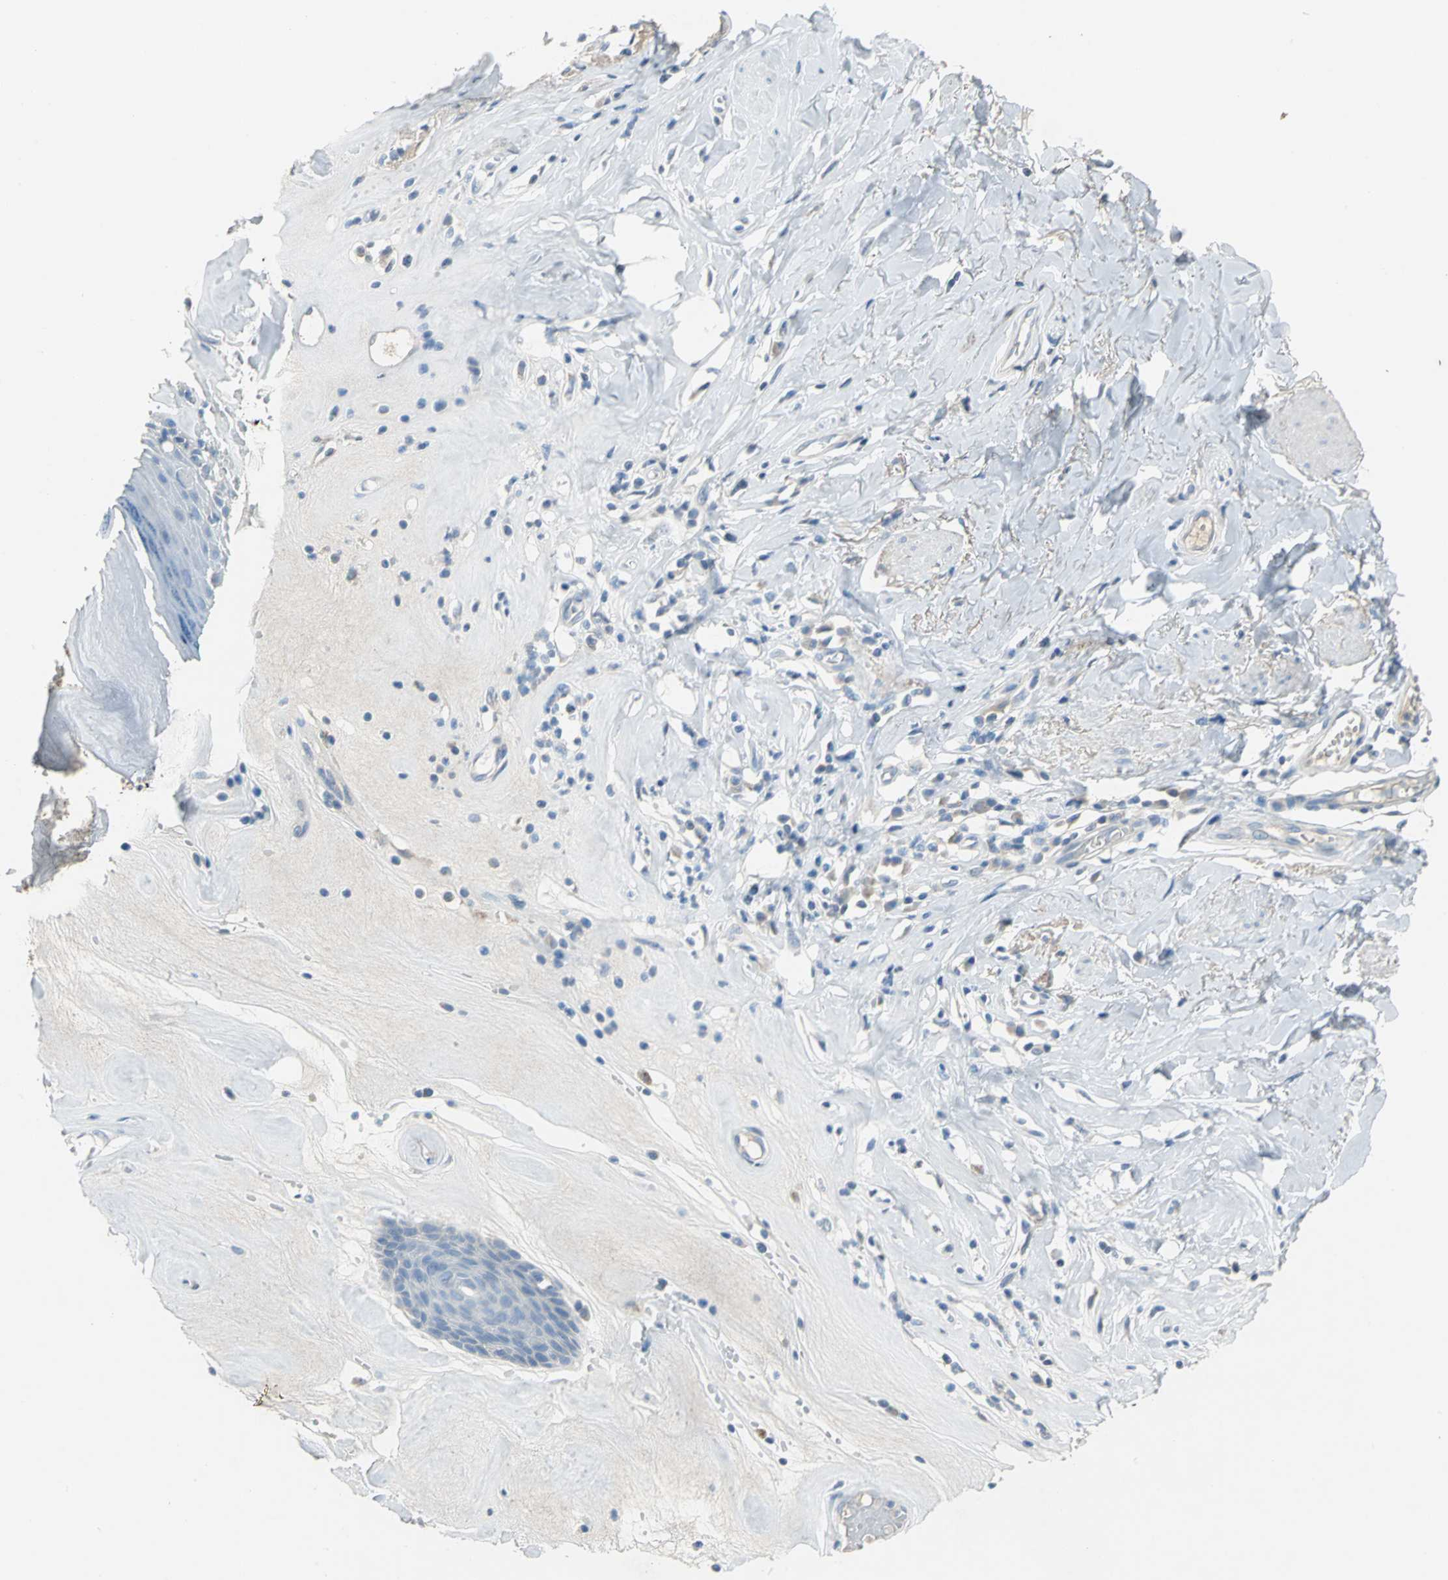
{"staining": {"intensity": "negative", "quantity": "none", "location": "none"}, "tissue": "skin", "cell_type": "Epidermal cells", "image_type": "normal", "snomed": [{"axis": "morphology", "description": "Normal tissue, NOS"}, {"axis": "morphology", "description": "Inflammation, NOS"}, {"axis": "topography", "description": "Vulva"}], "caption": "Benign skin was stained to show a protein in brown. There is no significant staining in epidermal cells. (DAB (3,3'-diaminobenzidine) IHC with hematoxylin counter stain).", "gene": "PTGDS", "patient": {"sex": "female", "age": 84}}